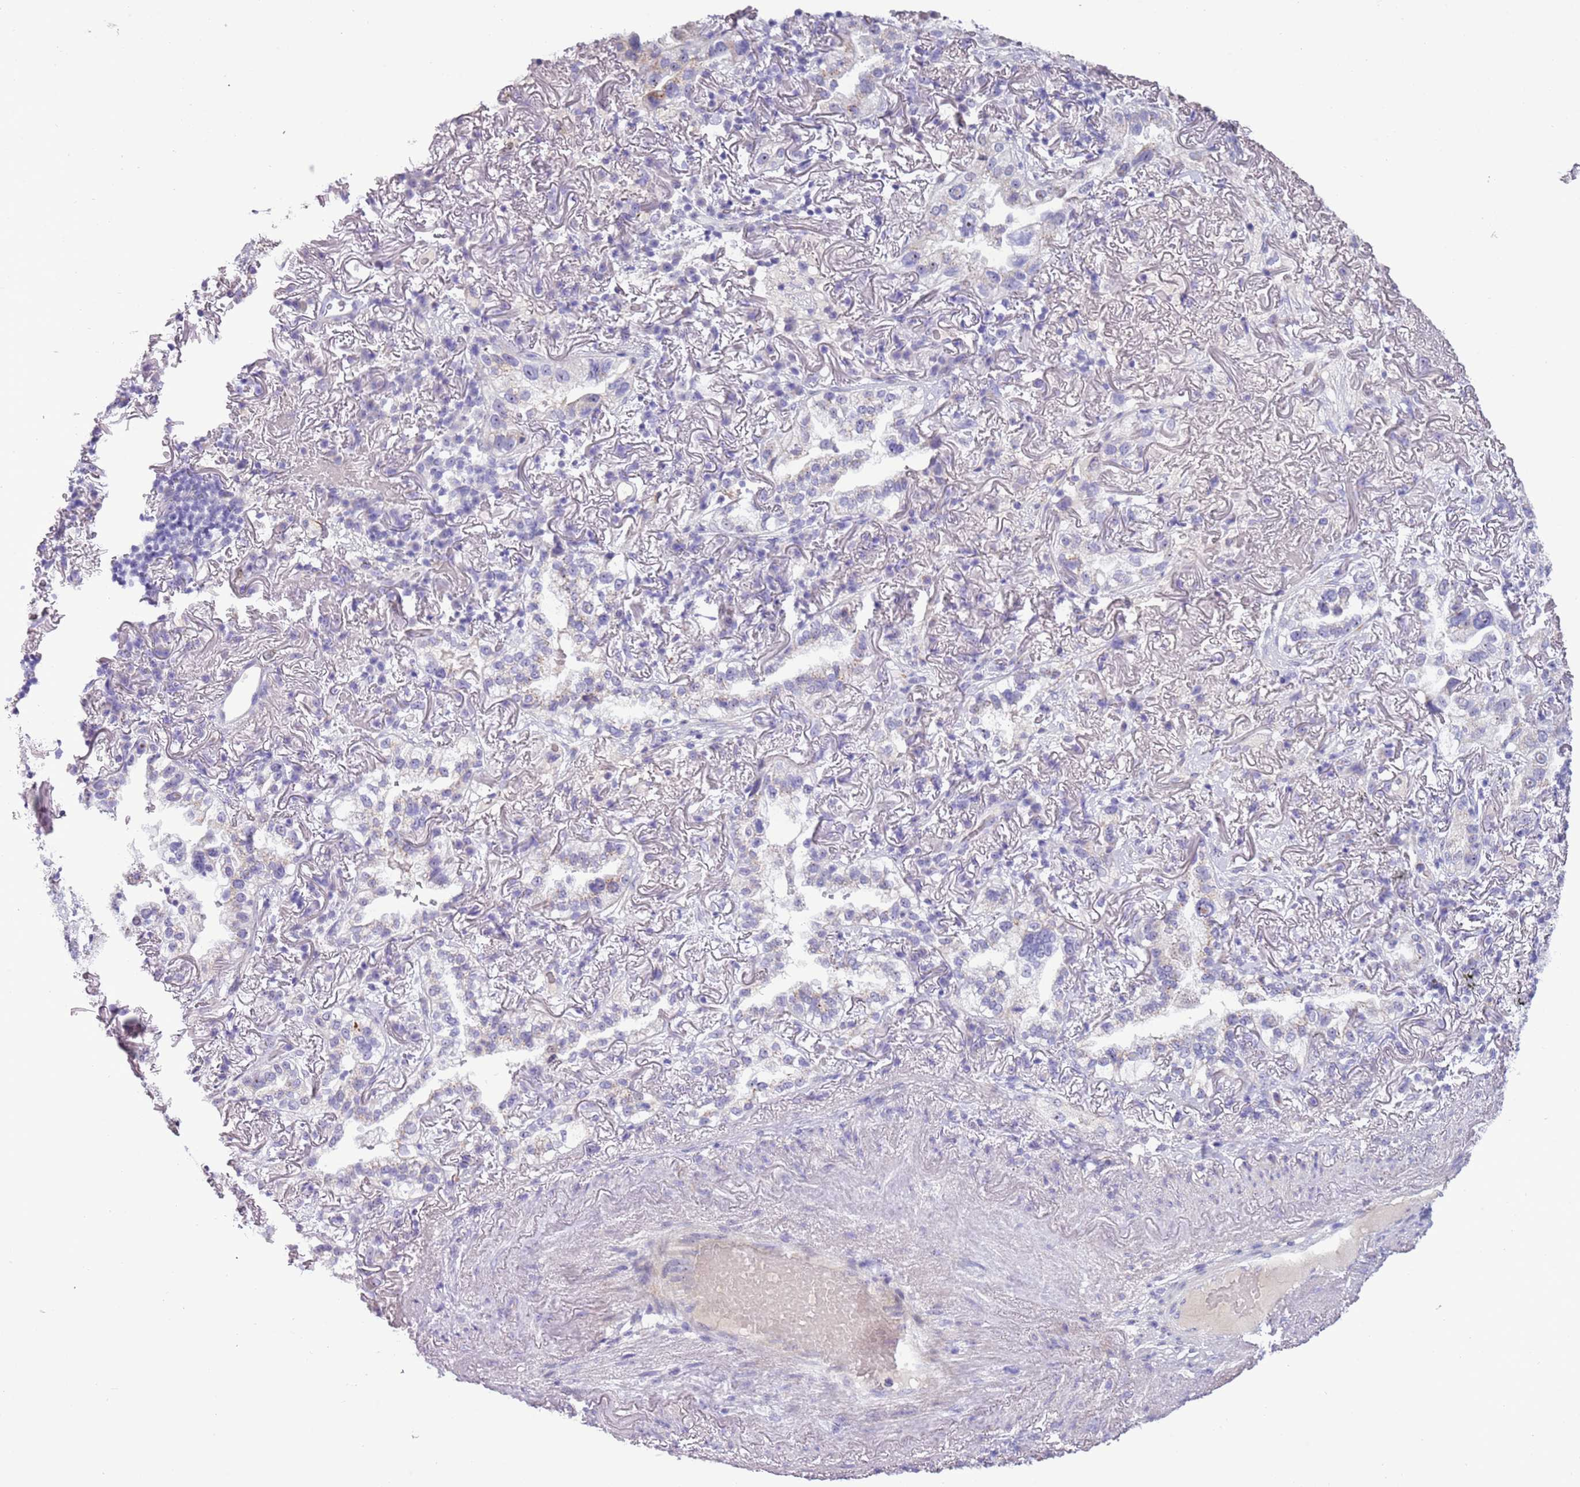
{"staining": {"intensity": "negative", "quantity": "none", "location": "none"}, "tissue": "lung cancer", "cell_type": "Tumor cells", "image_type": "cancer", "snomed": [{"axis": "morphology", "description": "Adenocarcinoma, NOS"}, {"axis": "topography", "description": "Lung"}], "caption": "A photomicrograph of human lung cancer (adenocarcinoma) is negative for staining in tumor cells.", "gene": "NBPF6", "patient": {"sex": "female", "age": 69}}